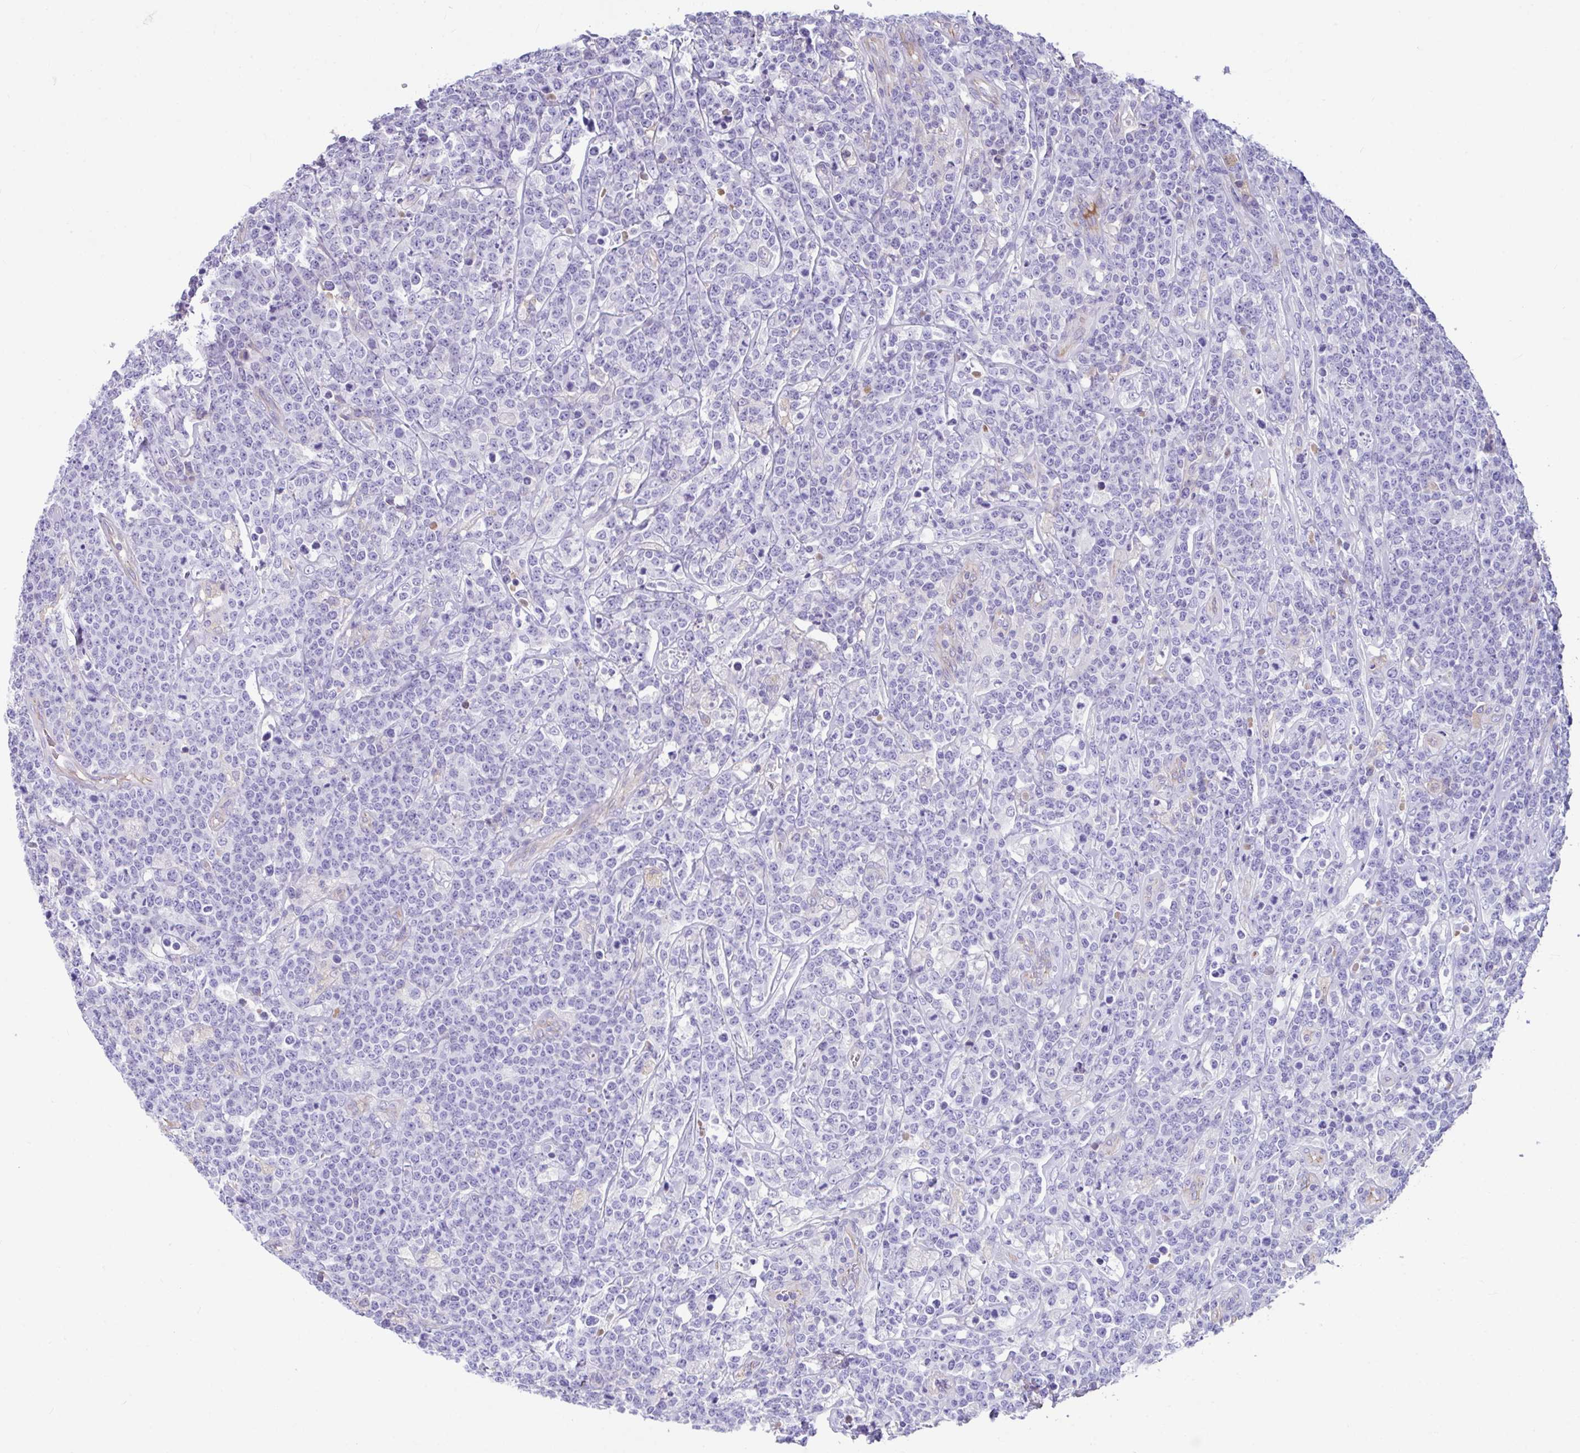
{"staining": {"intensity": "negative", "quantity": "none", "location": "none"}, "tissue": "lymphoma", "cell_type": "Tumor cells", "image_type": "cancer", "snomed": [{"axis": "morphology", "description": "Malignant lymphoma, non-Hodgkin's type, High grade"}, {"axis": "topography", "description": "Small intestine"}], "caption": "IHC image of human high-grade malignant lymphoma, non-Hodgkin's type stained for a protein (brown), which demonstrates no staining in tumor cells.", "gene": "ZNF813", "patient": {"sex": "male", "age": 8}}